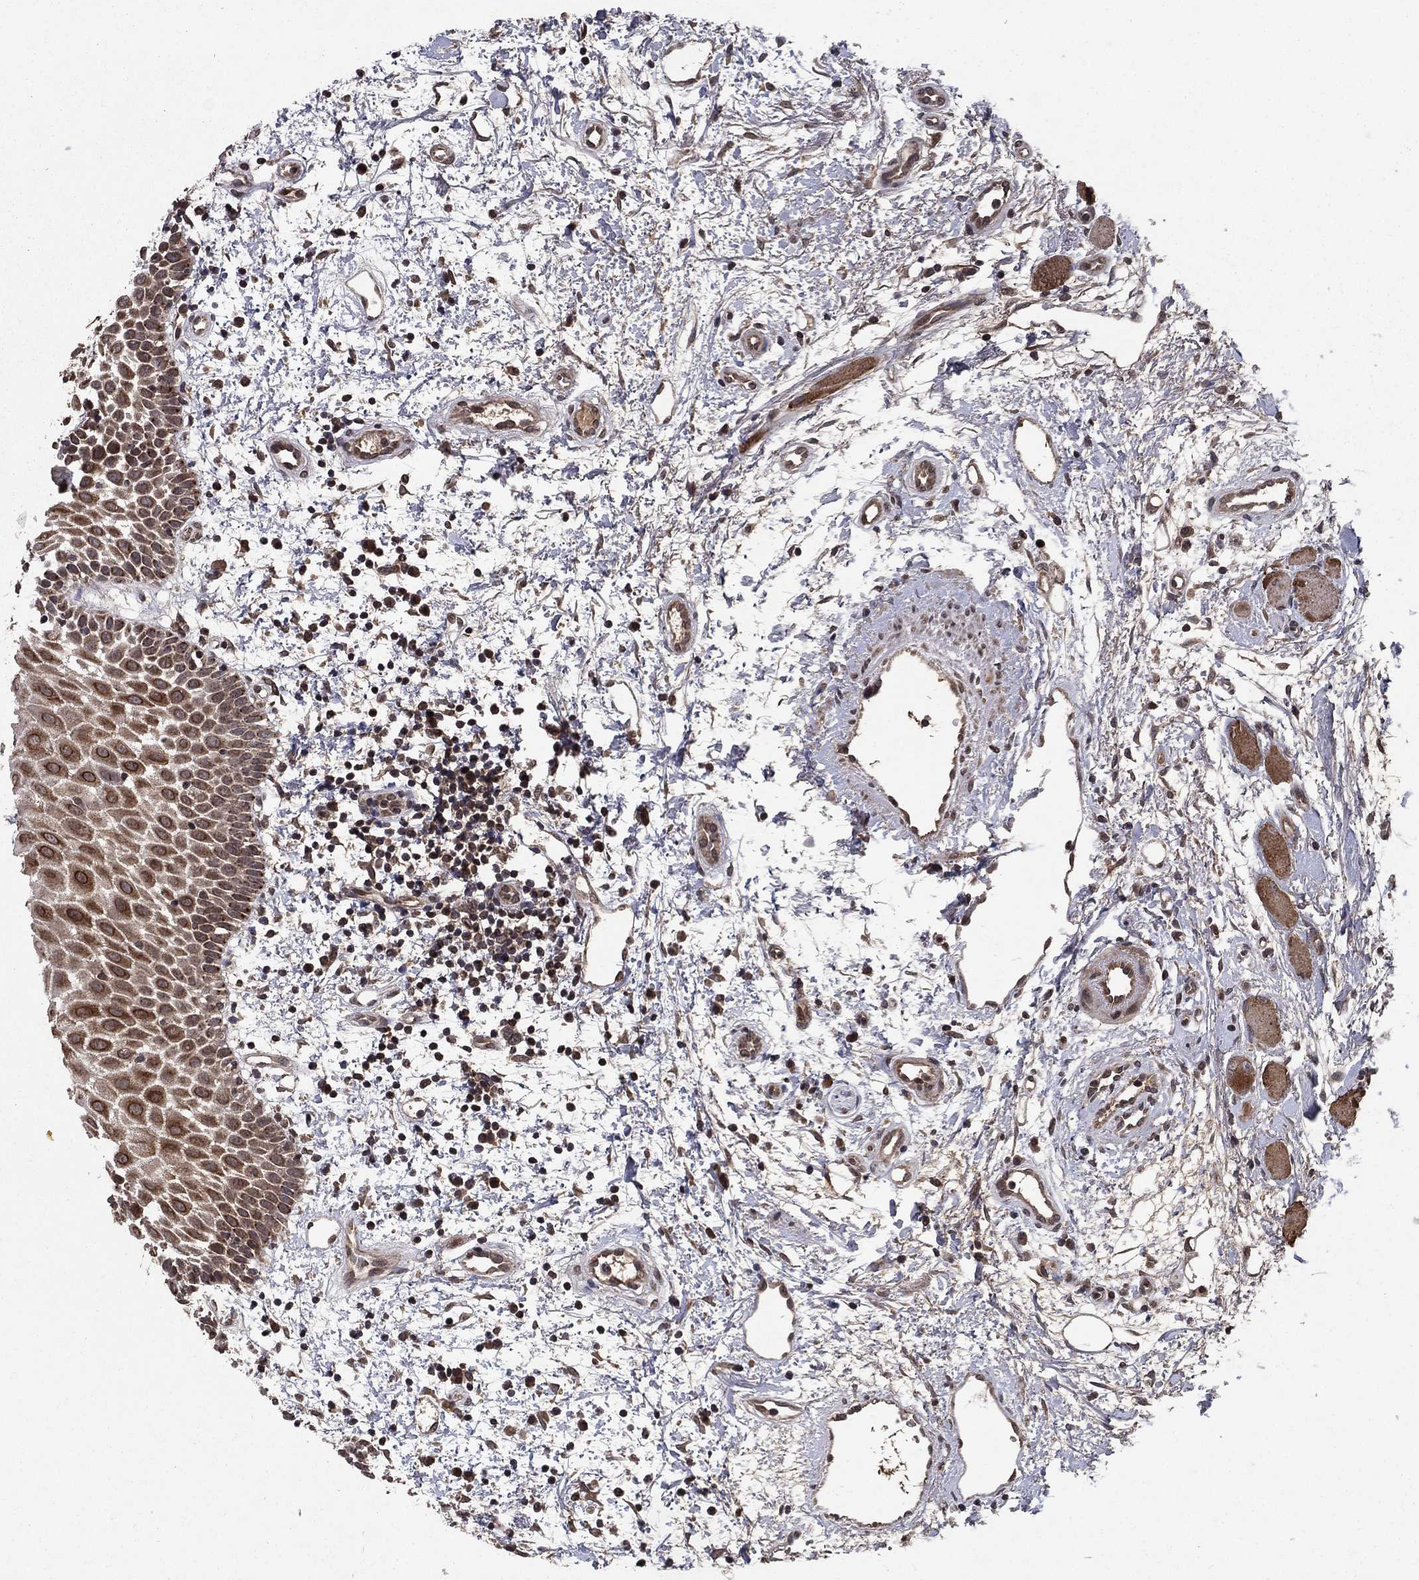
{"staining": {"intensity": "strong", "quantity": ">75%", "location": "cytoplasmic/membranous"}, "tissue": "oral mucosa", "cell_type": "Squamous epithelial cells", "image_type": "normal", "snomed": [{"axis": "morphology", "description": "Normal tissue, NOS"}, {"axis": "morphology", "description": "Squamous cell carcinoma, NOS"}, {"axis": "topography", "description": "Oral tissue"}, {"axis": "topography", "description": "Head-Neck"}], "caption": "Strong cytoplasmic/membranous expression is present in approximately >75% of squamous epithelial cells in unremarkable oral mucosa.", "gene": "DHRS1", "patient": {"sex": "female", "age": 75}}